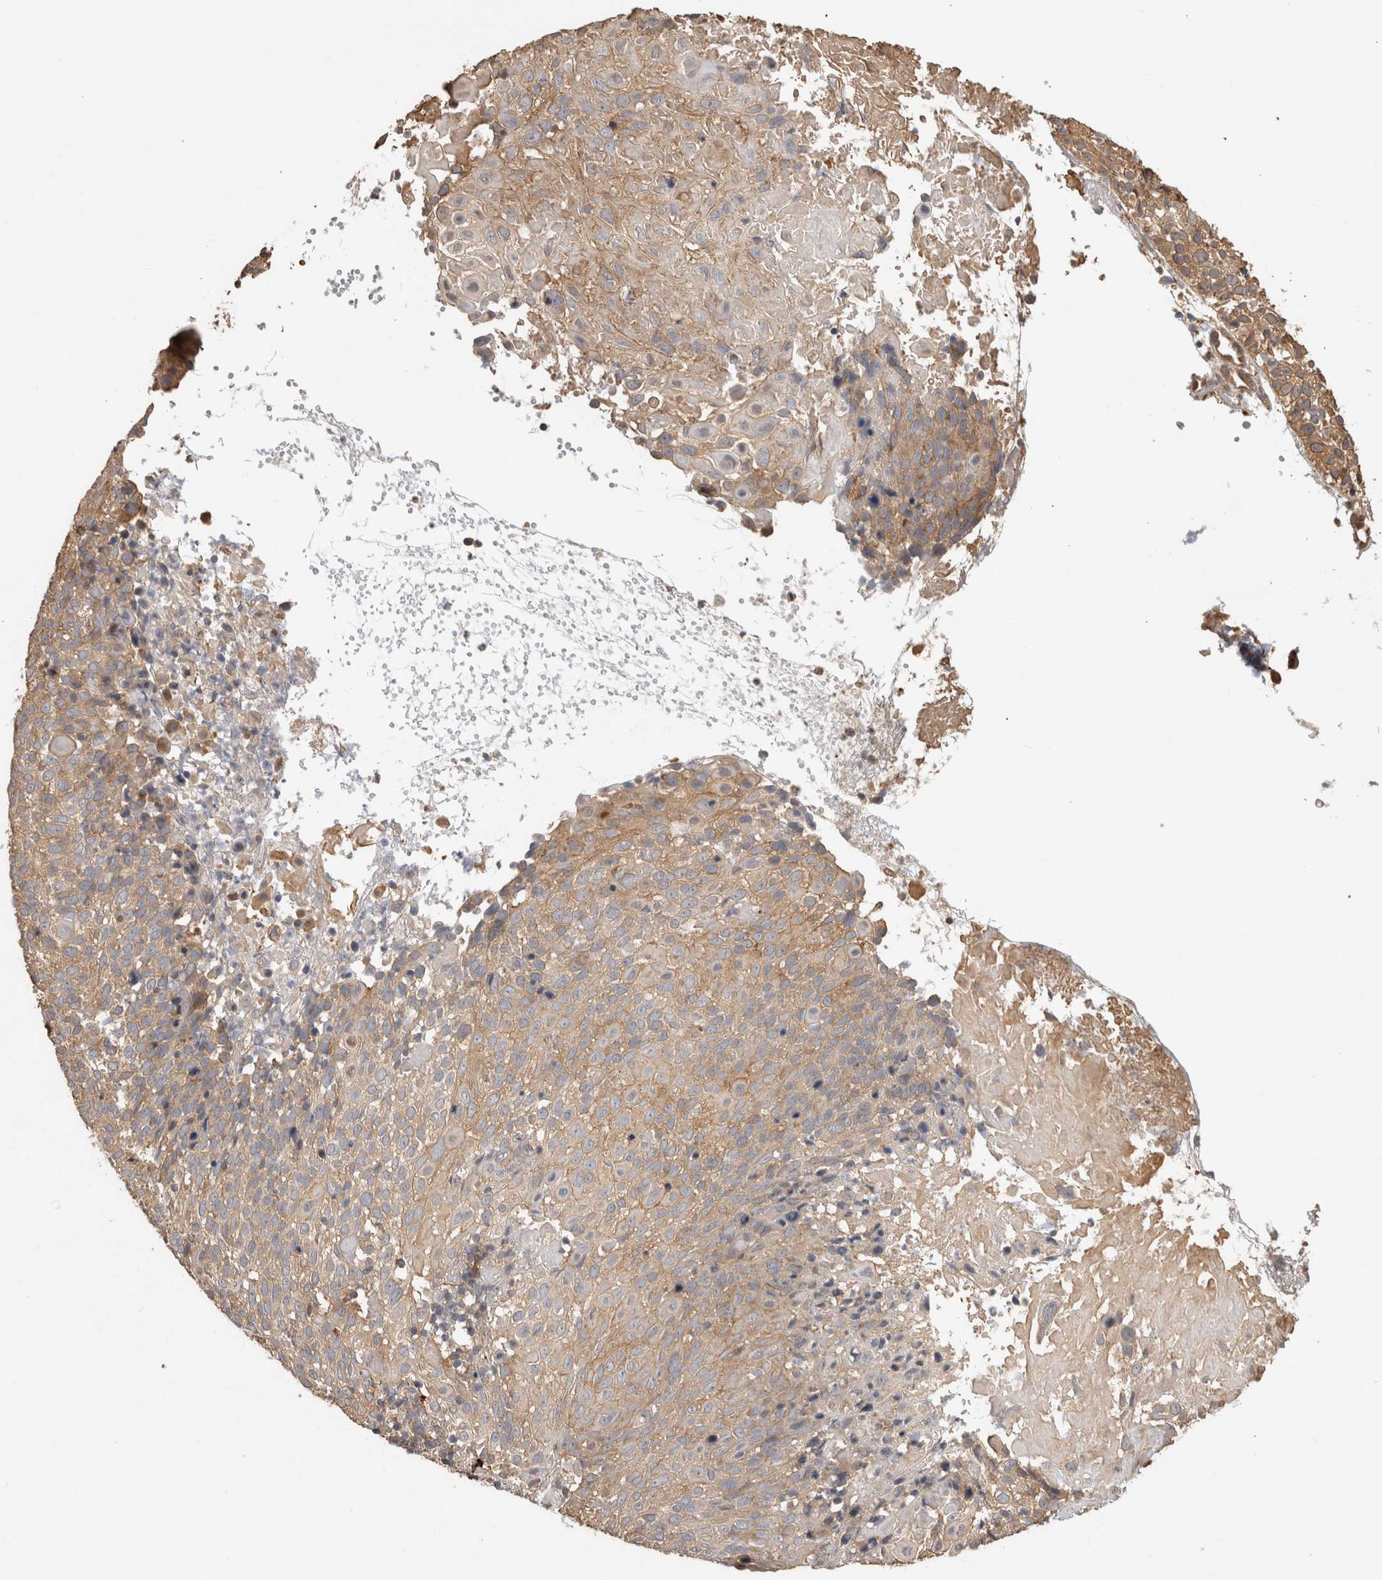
{"staining": {"intensity": "moderate", "quantity": "25%-75%", "location": "cytoplasmic/membranous"}, "tissue": "cervical cancer", "cell_type": "Tumor cells", "image_type": "cancer", "snomed": [{"axis": "morphology", "description": "Squamous cell carcinoma, NOS"}, {"axis": "topography", "description": "Cervix"}], "caption": "Immunohistochemical staining of human cervical cancer displays medium levels of moderate cytoplasmic/membranous protein staining in about 25%-75% of tumor cells.", "gene": "CLIP1", "patient": {"sex": "female", "age": 74}}